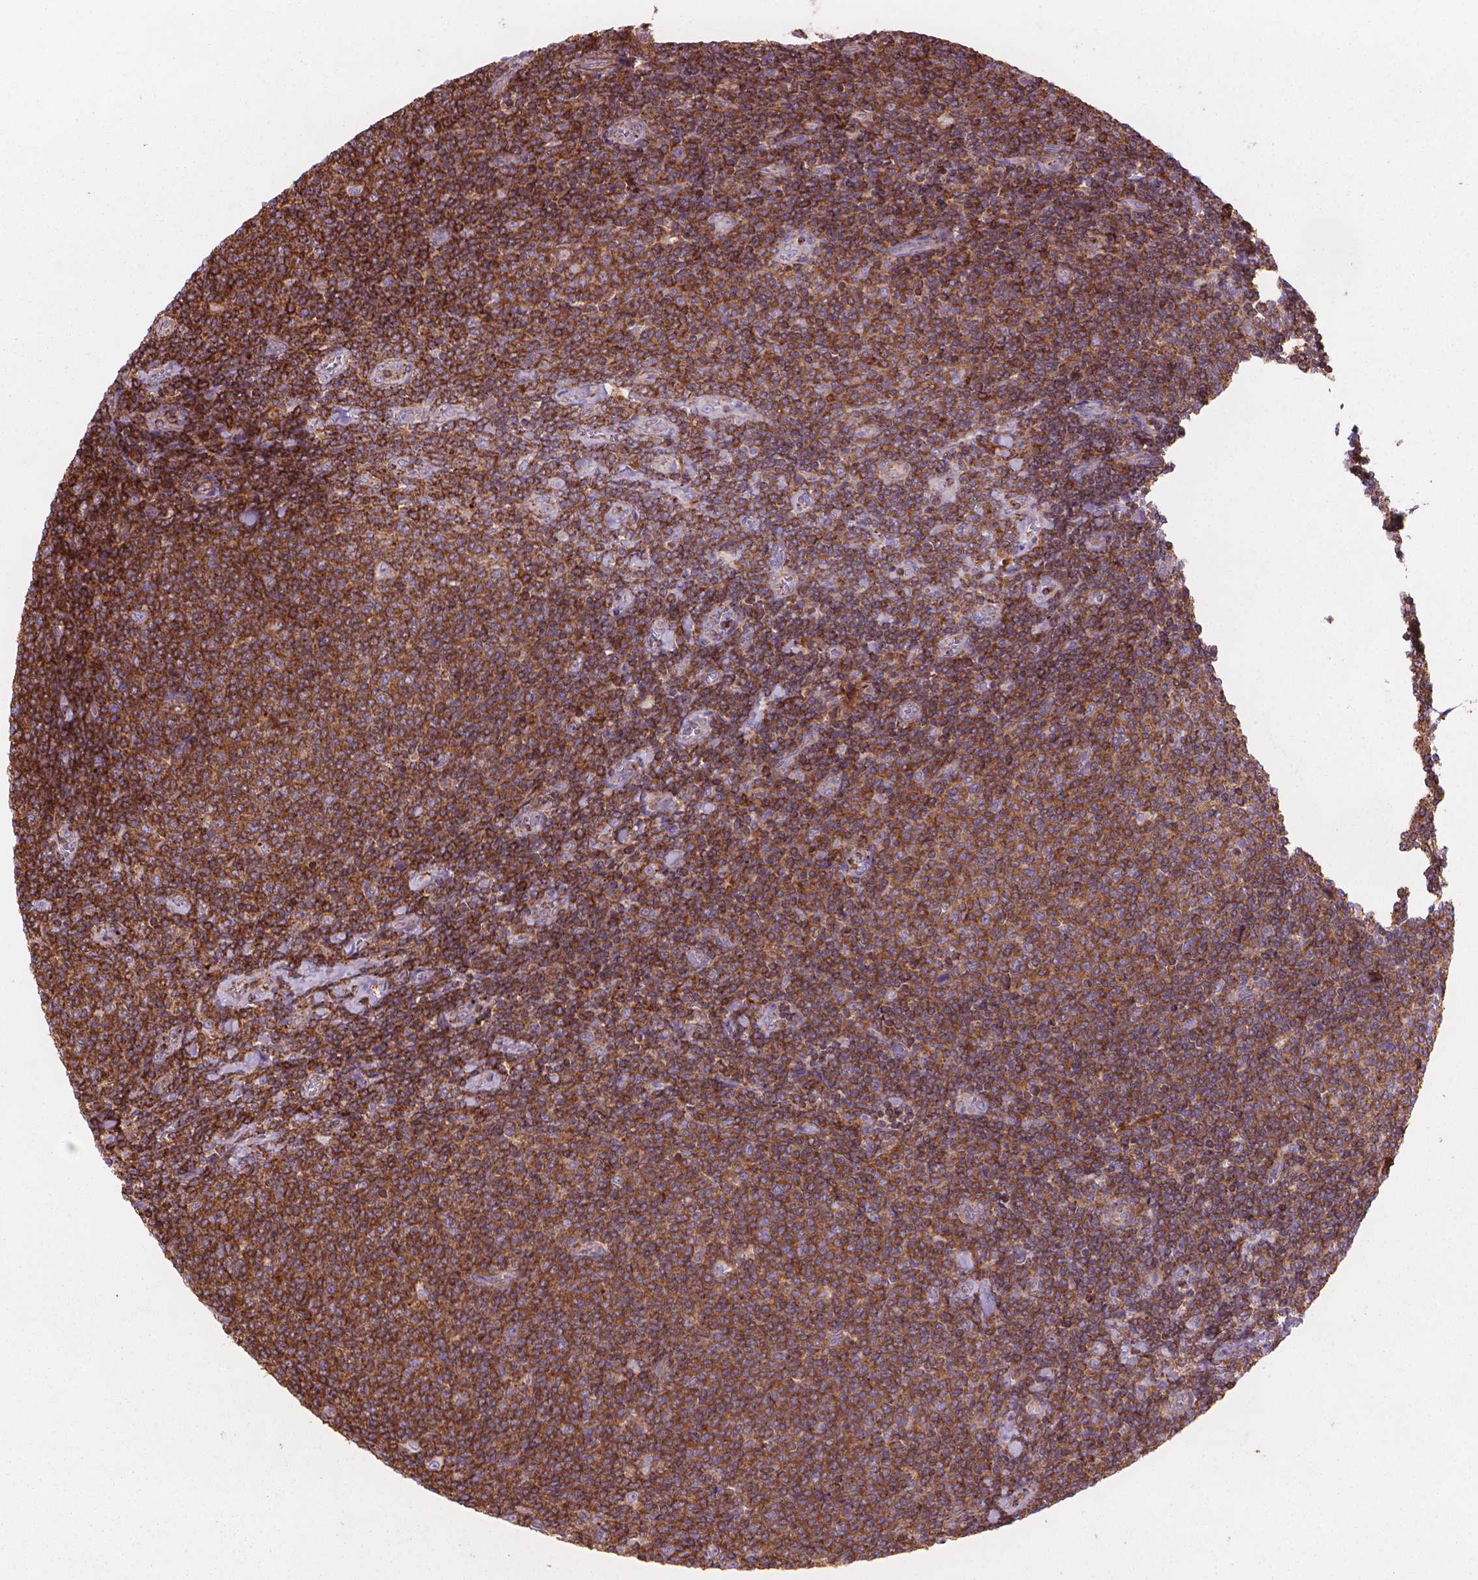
{"staining": {"intensity": "strong", "quantity": ">75%", "location": "cytoplasmic/membranous"}, "tissue": "lymphoma", "cell_type": "Tumor cells", "image_type": "cancer", "snomed": [{"axis": "morphology", "description": "Malignant lymphoma, non-Hodgkin's type, Low grade"}, {"axis": "topography", "description": "Lymph node"}], "caption": "DAB immunohistochemical staining of human lymphoma demonstrates strong cytoplasmic/membranous protein staining in about >75% of tumor cells.", "gene": "PATJ", "patient": {"sex": "male", "age": 52}}